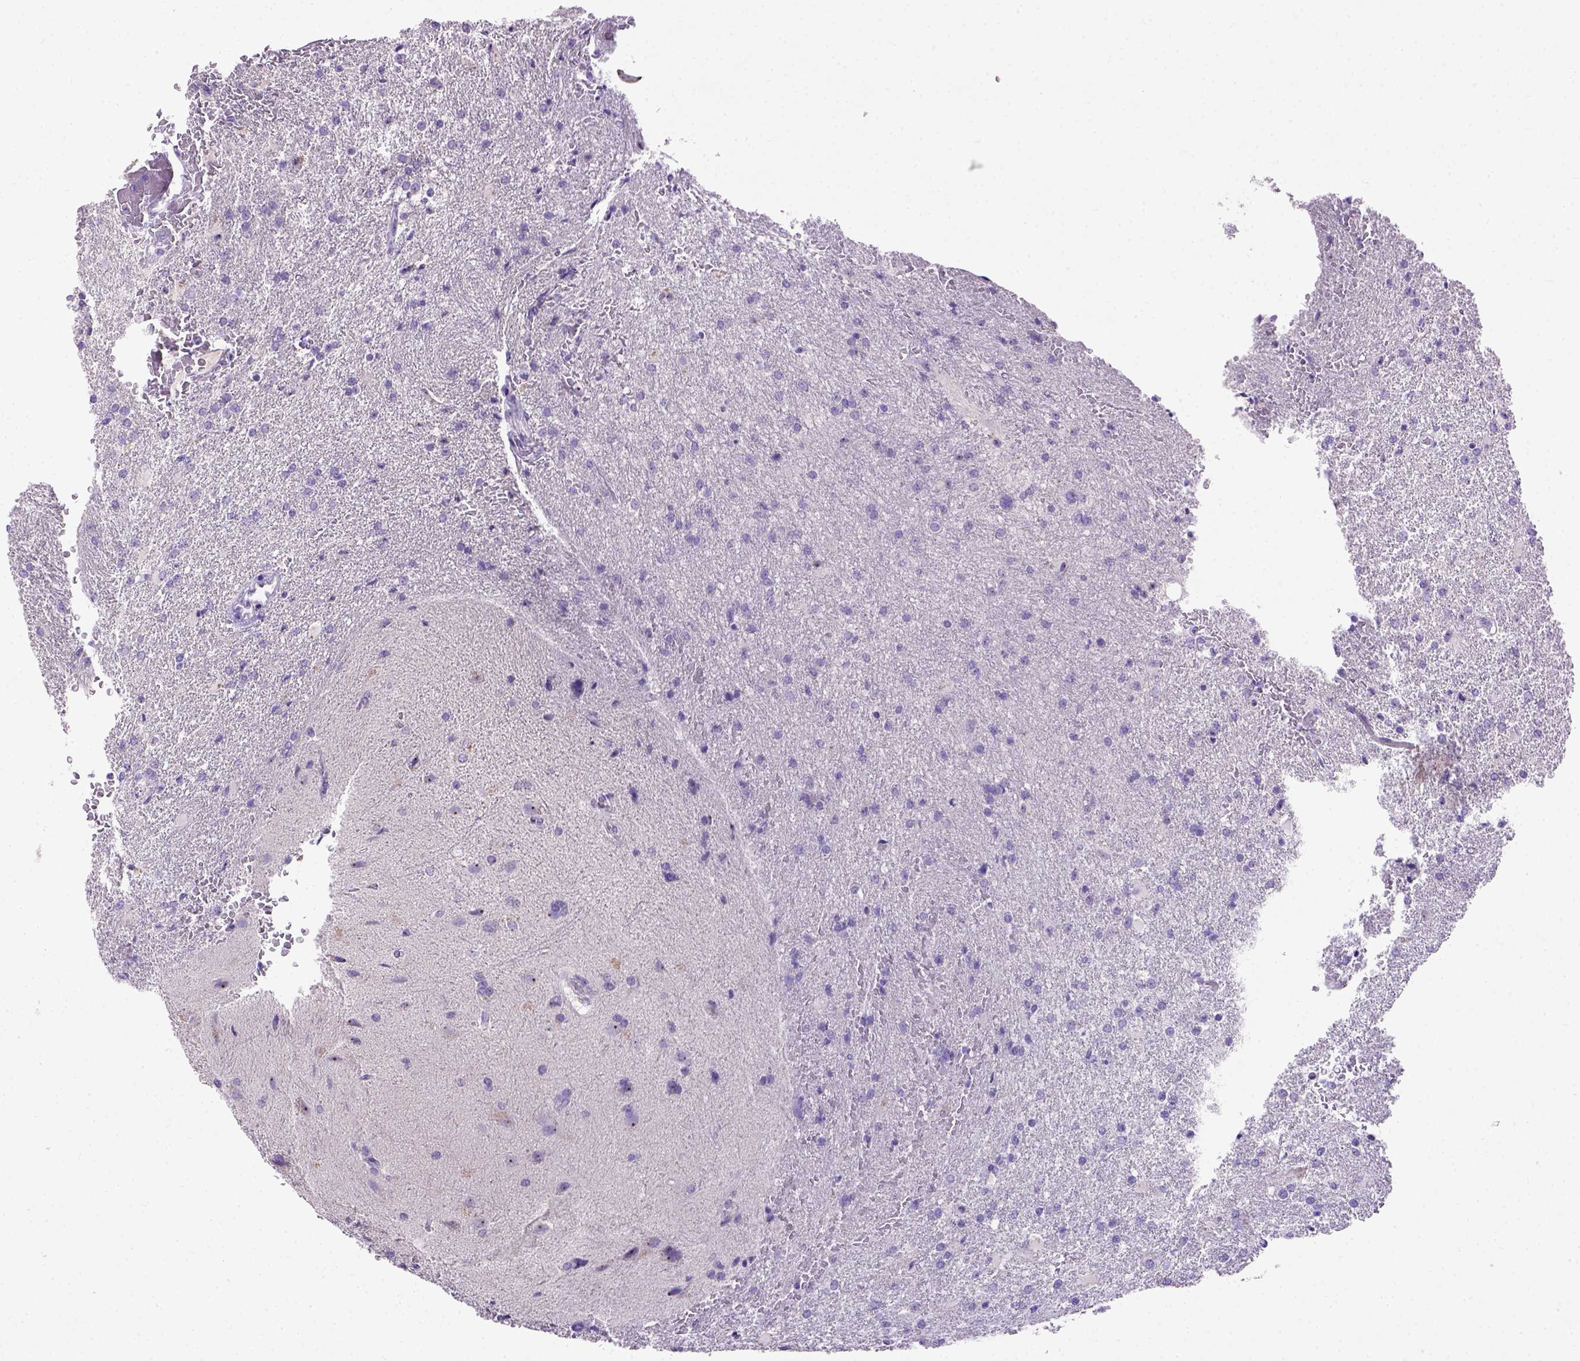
{"staining": {"intensity": "negative", "quantity": "none", "location": "none"}, "tissue": "glioma", "cell_type": "Tumor cells", "image_type": "cancer", "snomed": [{"axis": "morphology", "description": "Glioma, malignant, High grade"}, {"axis": "topography", "description": "Brain"}], "caption": "An immunohistochemistry histopathology image of malignant glioma (high-grade) is shown. There is no staining in tumor cells of malignant glioma (high-grade).", "gene": "UTP4", "patient": {"sex": "male", "age": 68}}